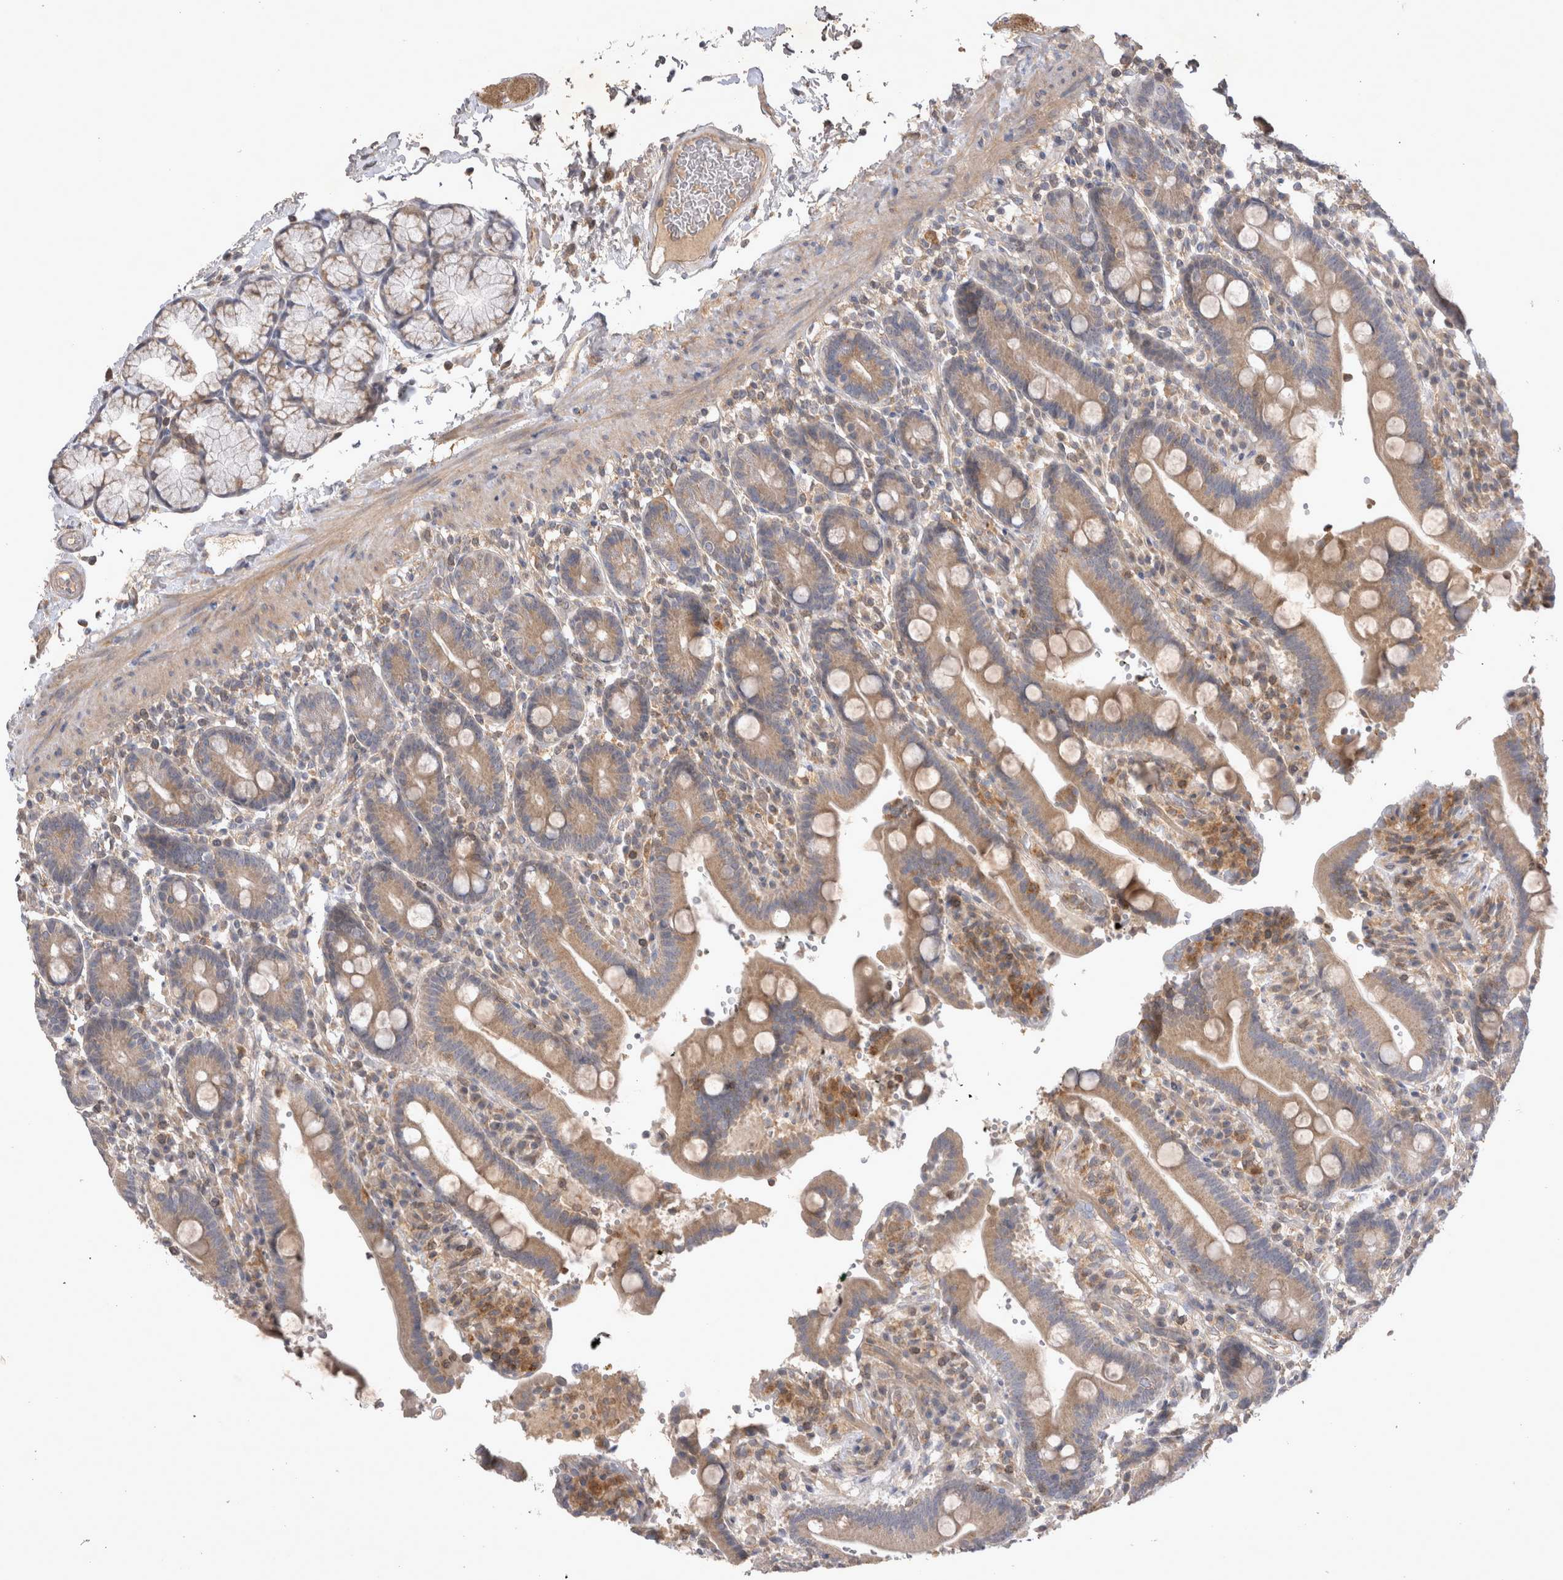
{"staining": {"intensity": "weak", "quantity": ">75%", "location": "cytoplasmic/membranous"}, "tissue": "duodenum", "cell_type": "Glandular cells", "image_type": "normal", "snomed": [{"axis": "morphology", "description": "Normal tissue, NOS"}, {"axis": "topography", "description": "Small intestine, NOS"}], "caption": "This is a micrograph of immunohistochemistry staining of normal duodenum, which shows weak staining in the cytoplasmic/membranous of glandular cells.", "gene": "SRD5A3", "patient": {"sex": "female", "age": 71}}